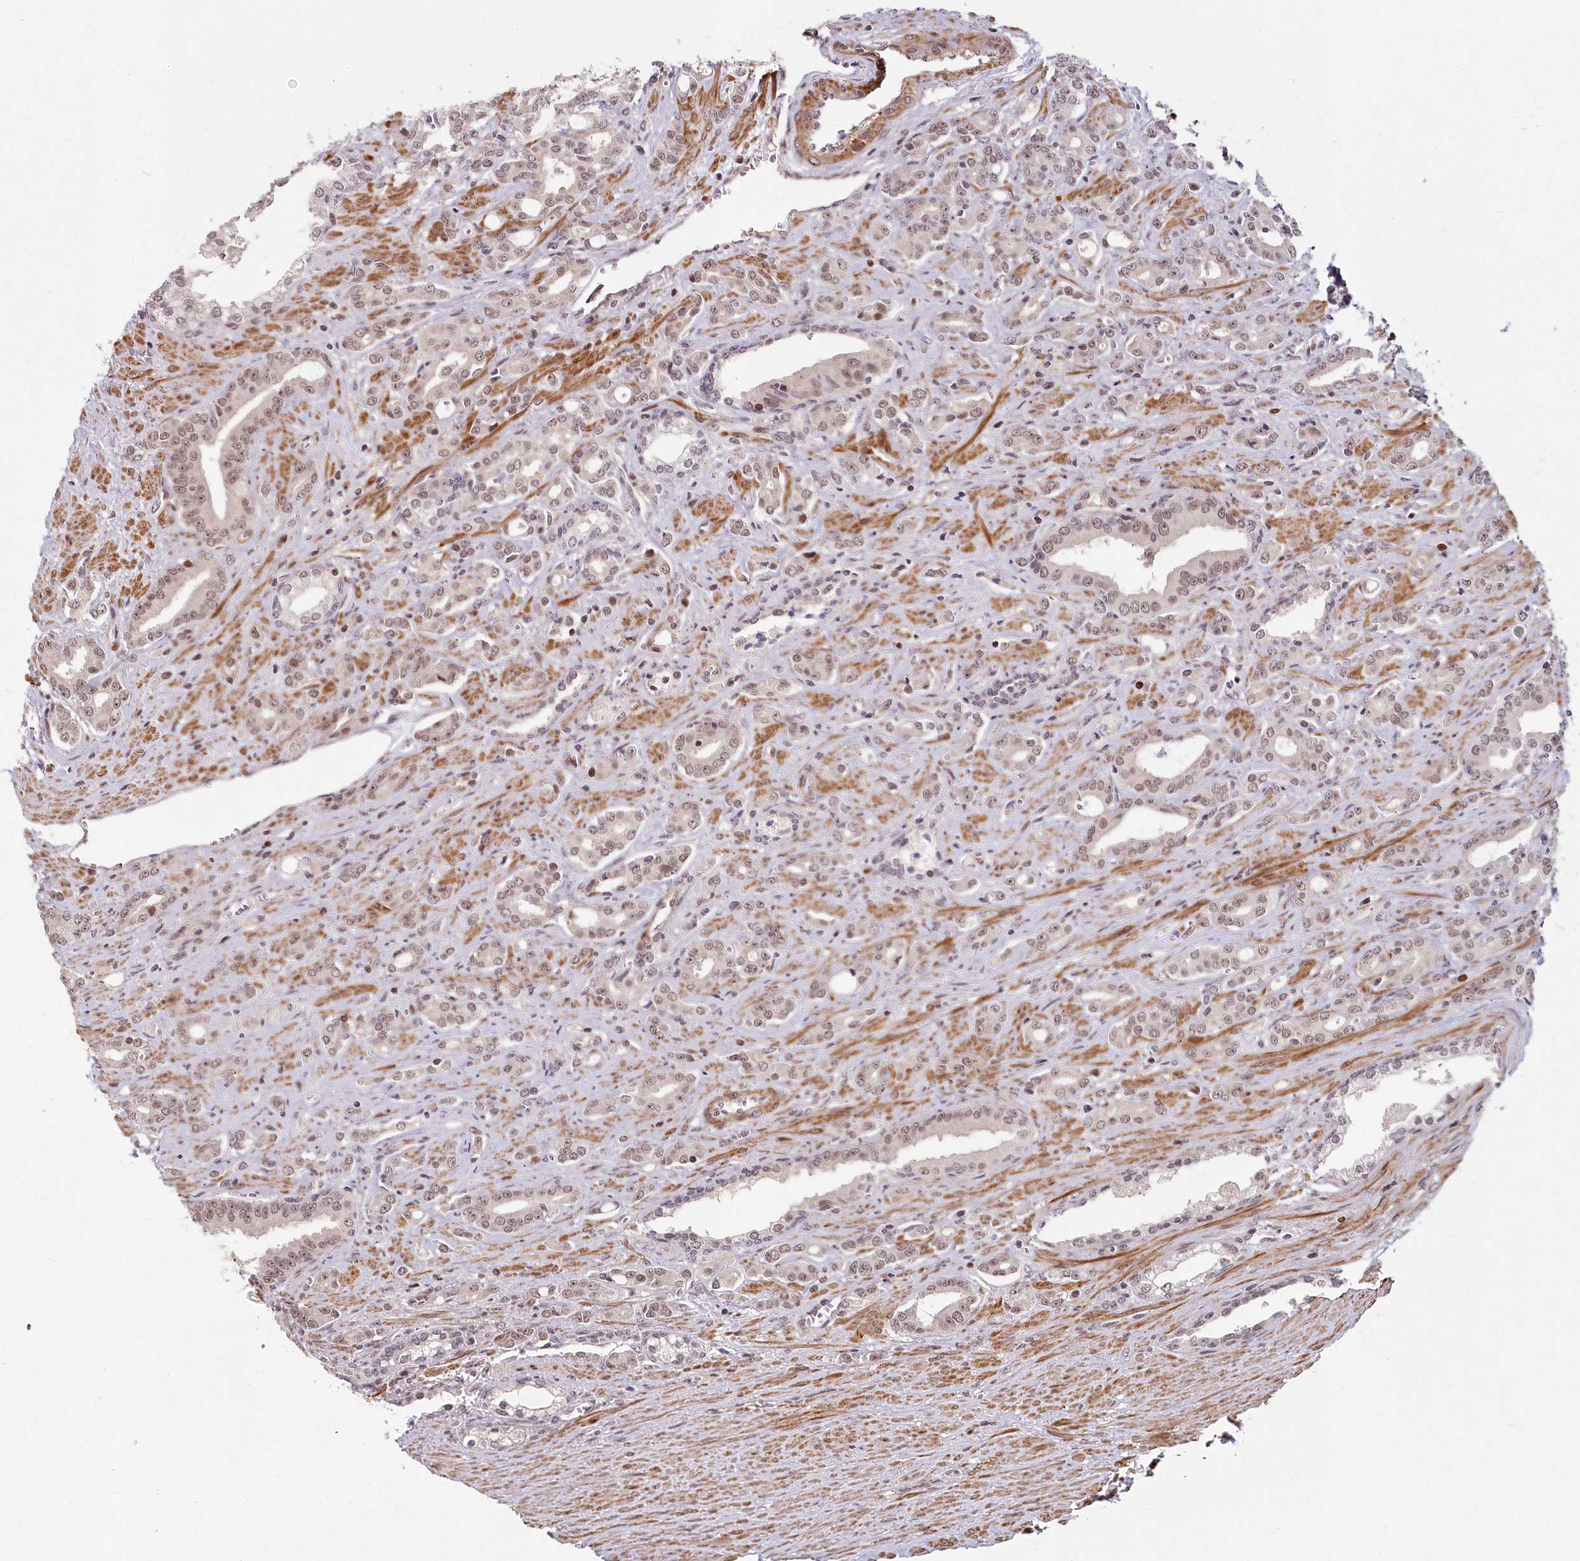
{"staining": {"intensity": "weak", "quantity": ">75%", "location": "nuclear"}, "tissue": "prostate cancer", "cell_type": "Tumor cells", "image_type": "cancer", "snomed": [{"axis": "morphology", "description": "Adenocarcinoma, High grade"}, {"axis": "topography", "description": "Prostate"}], "caption": "A brown stain labels weak nuclear expression of a protein in adenocarcinoma (high-grade) (prostate) tumor cells.", "gene": "FAM204A", "patient": {"sex": "male", "age": 72}}